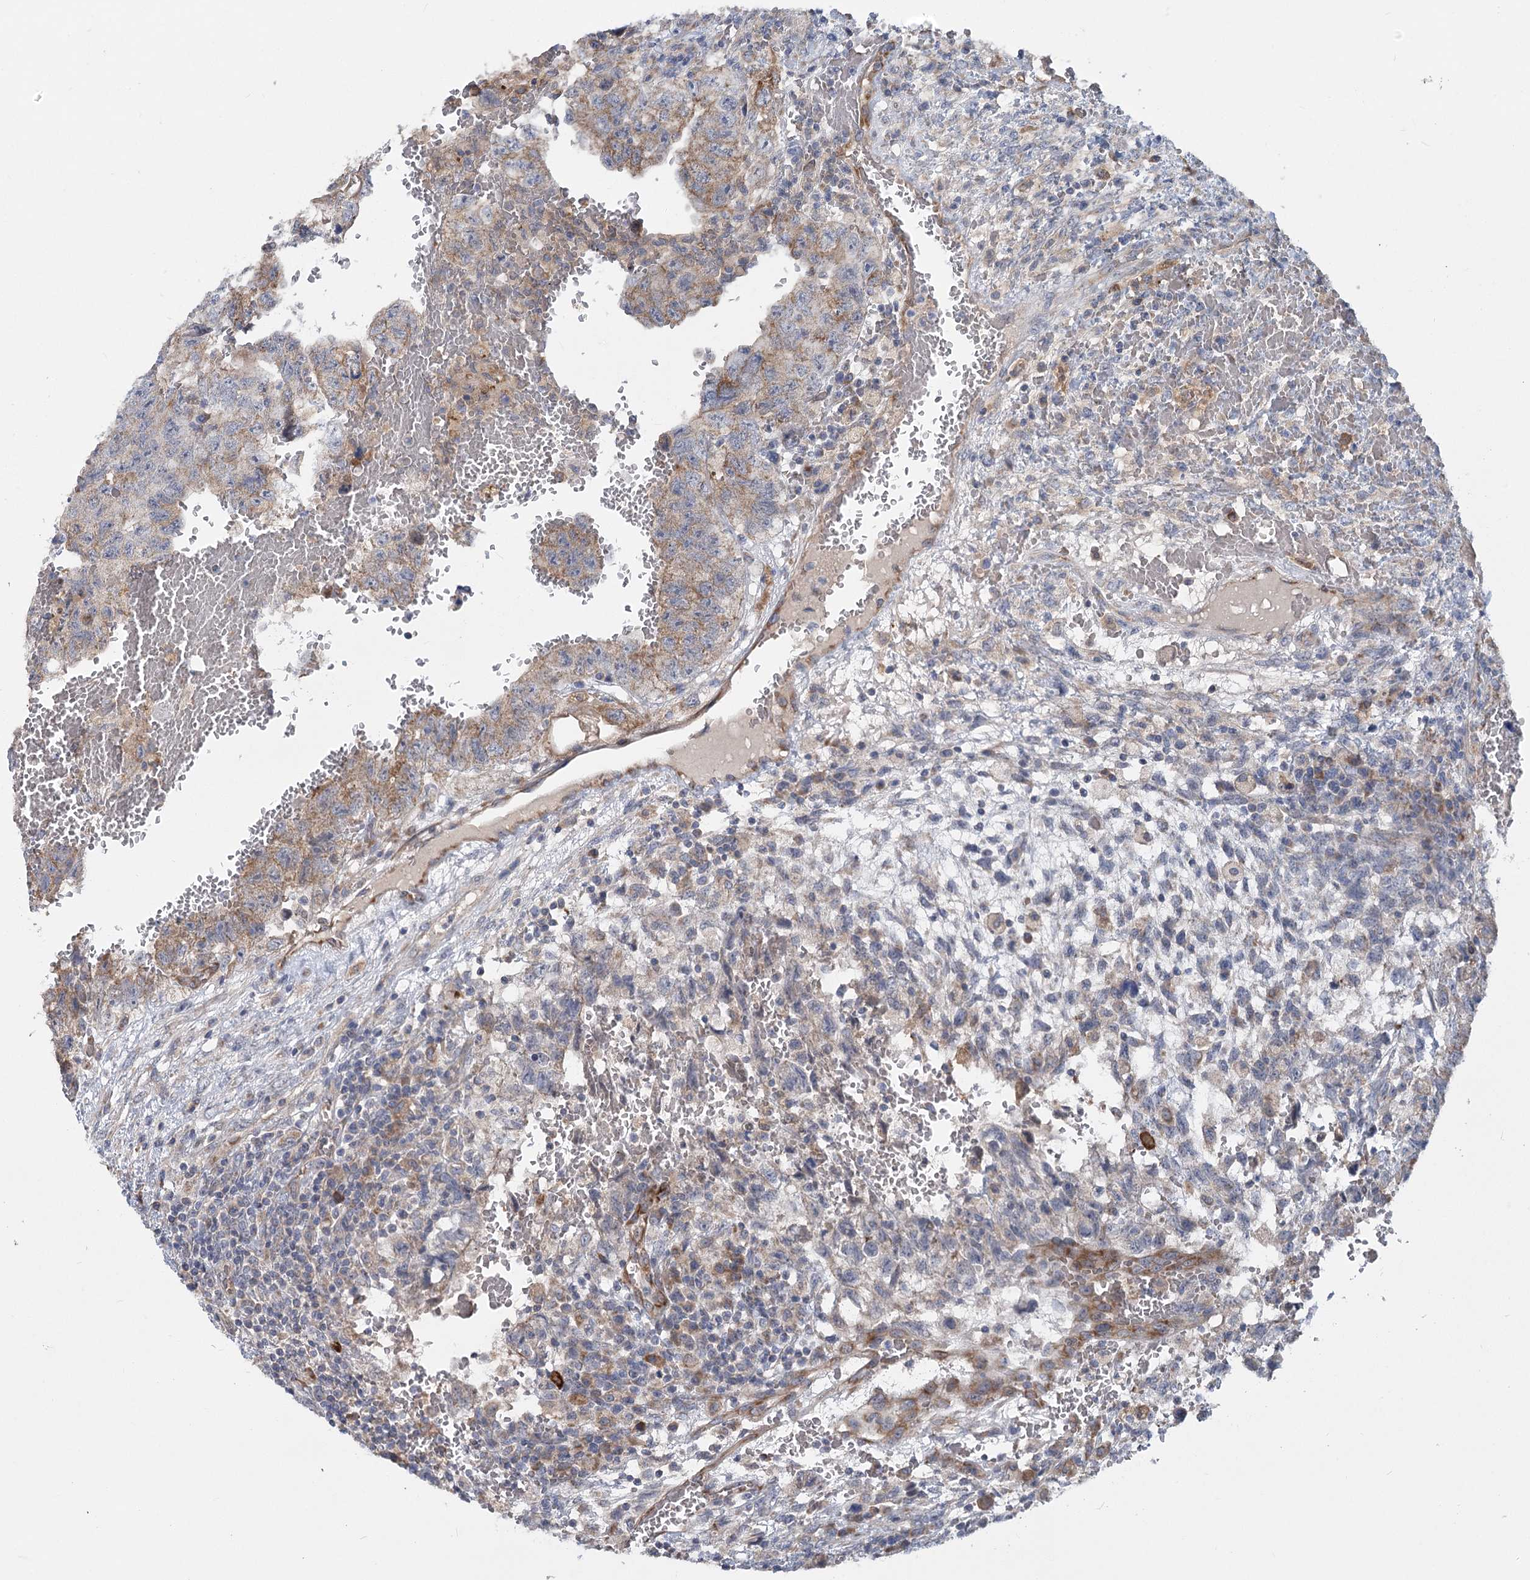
{"staining": {"intensity": "weak", "quantity": ">75%", "location": "cytoplasmic/membranous"}, "tissue": "testis cancer", "cell_type": "Tumor cells", "image_type": "cancer", "snomed": [{"axis": "morphology", "description": "Carcinoma, Embryonal, NOS"}, {"axis": "topography", "description": "Testis"}], "caption": "Weak cytoplasmic/membranous staining for a protein is appreciated in approximately >75% of tumor cells of testis embryonal carcinoma using immunohistochemistry.", "gene": "CIB4", "patient": {"sex": "male", "age": 36}}